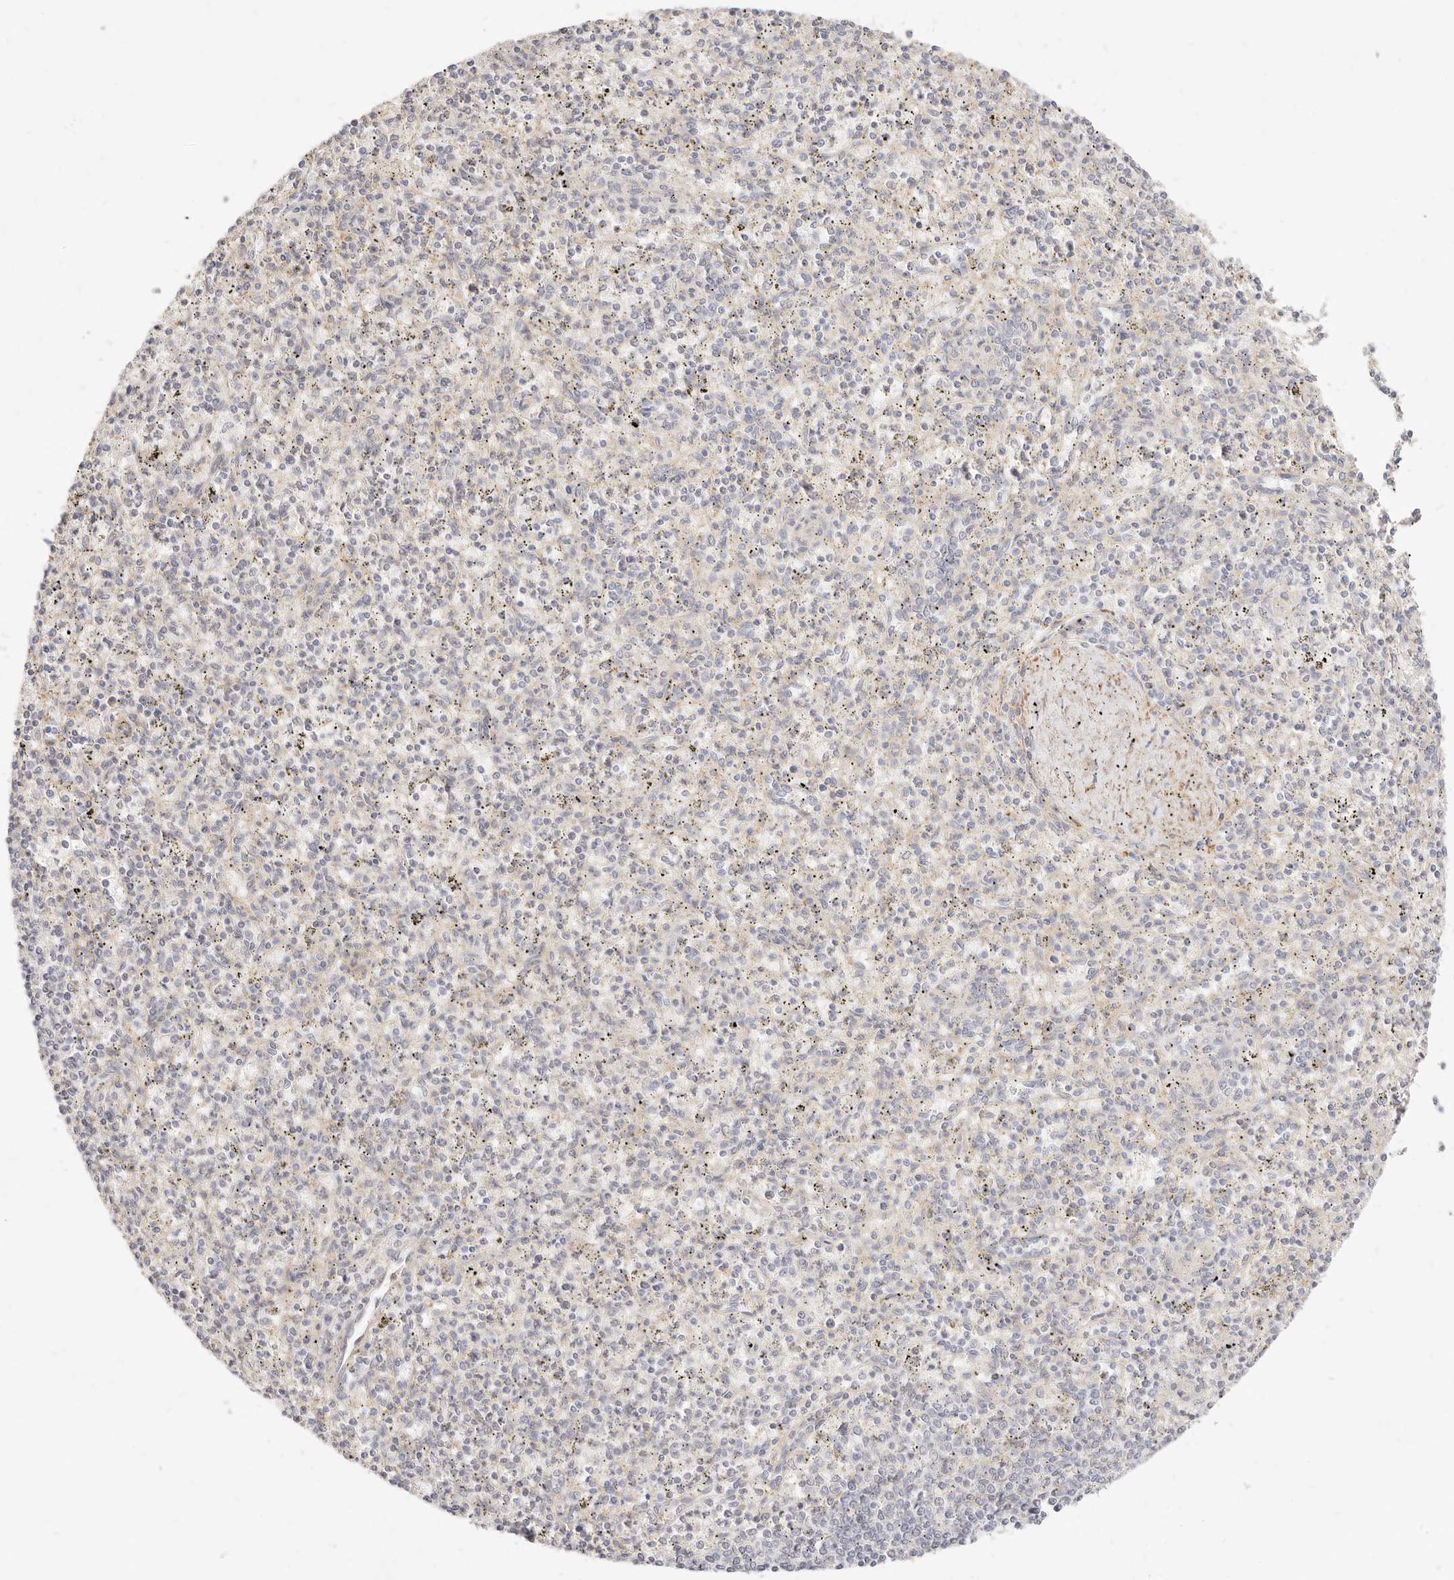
{"staining": {"intensity": "weak", "quantity": "25%-75%", "location": "cytoplasmic/membranous"}, "tissue": "spleen", "cell_type": "Cells in red pulp", "image_type": "normal", "snomed": [{"axis": "morphology", "description": "Normal tissue, NOS"}, {"axis": "topography", "description": "Spleen"}], "caption": "A high-resolution micrograph shows IHC staining of normal spleen, which exhibits weak cytoplasmic/membranous positivity in about 25%-75% of cells in red pulp. The protein is shown in brown color, while the nuclei are stained blue.", "gene": "UBXN10", "patient": {"sex": "male", "age": 72}}